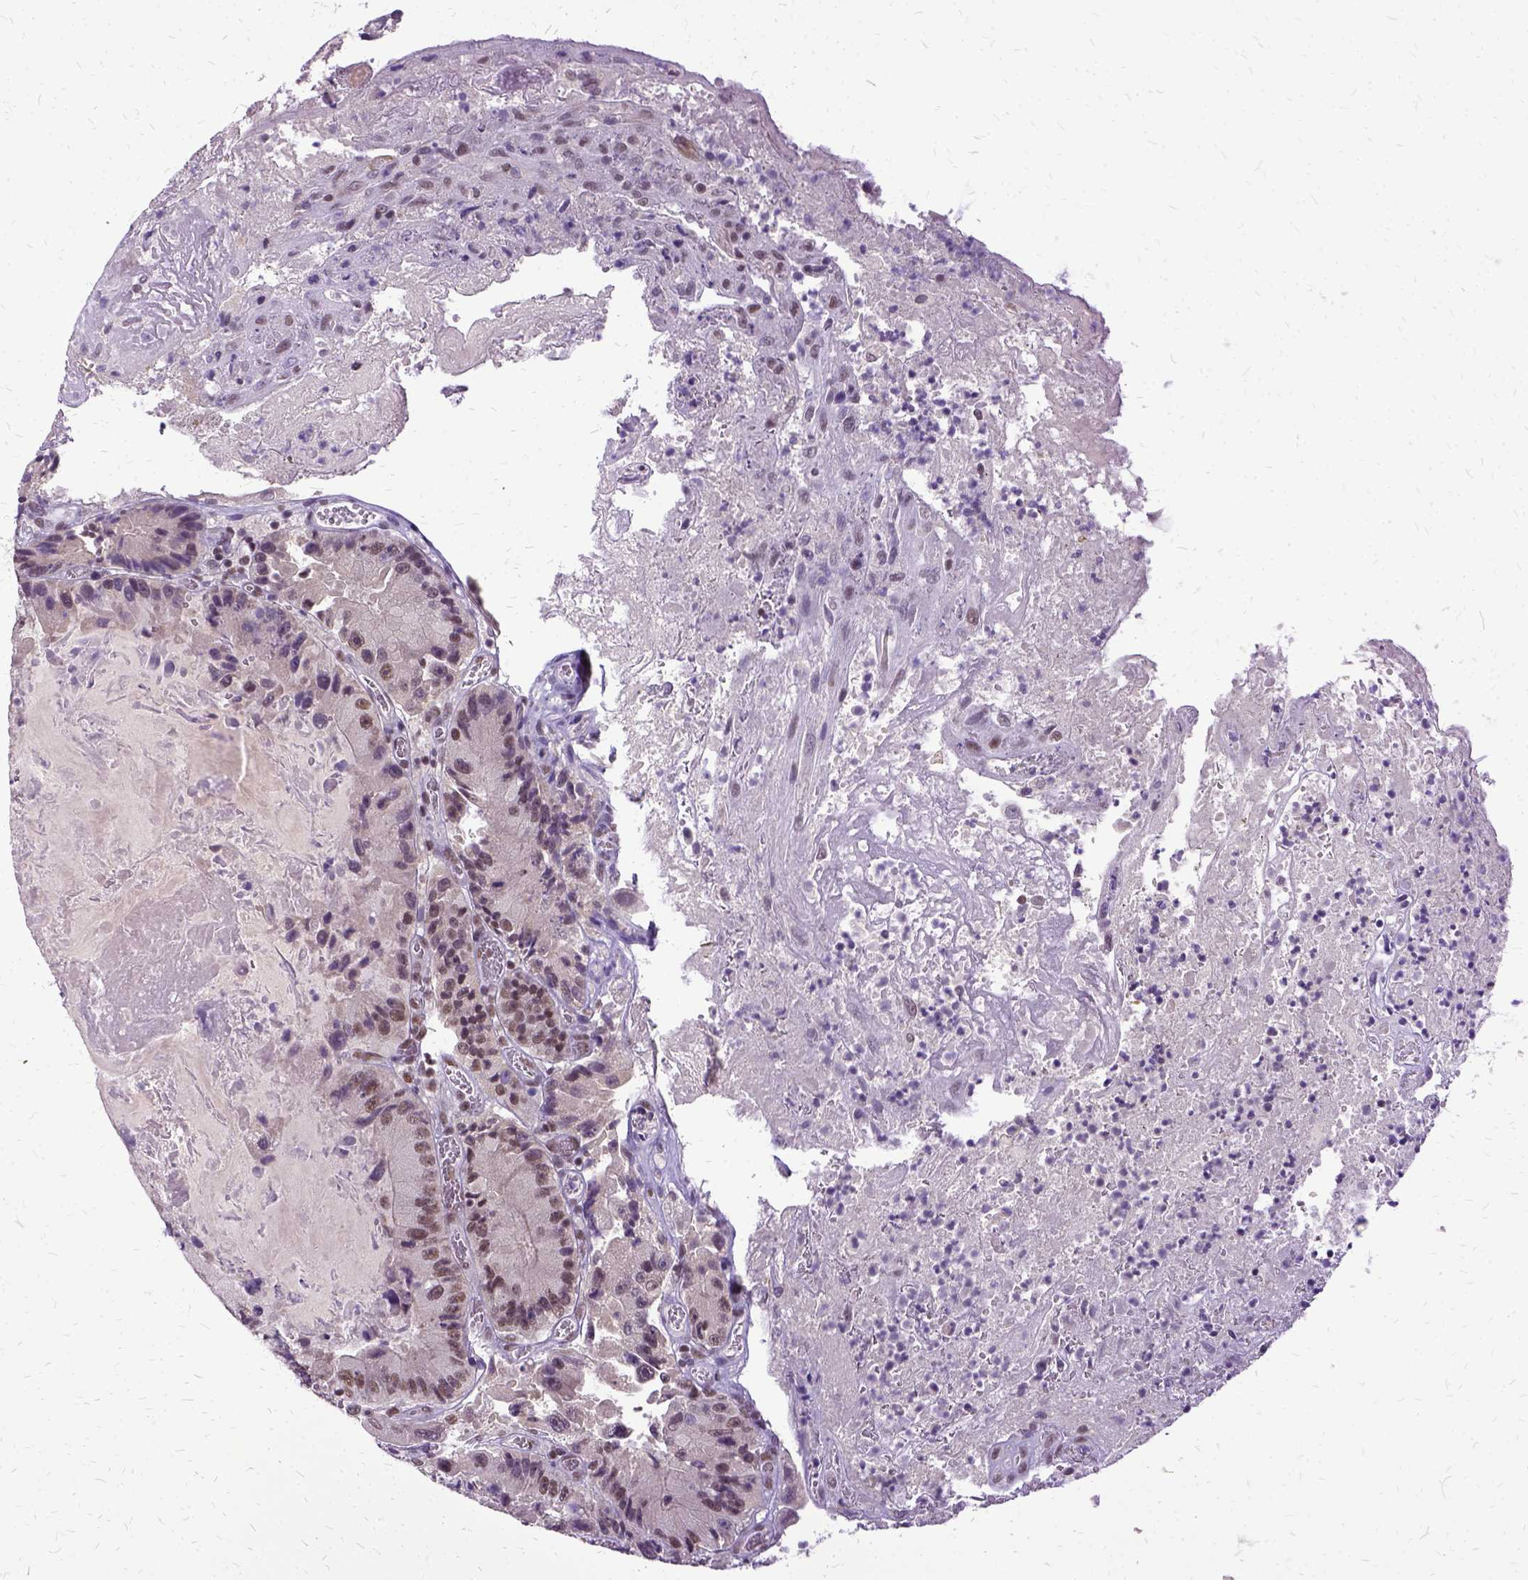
{"staining": {"intensity": "weak", "quantity": "25%-75%", "location": "nuclear"}, "tissue": "colorectal cancer", "cell_type": "Tumor cells", "image_type": "cancer", "snomed": [{"axis": "morphology", "description": "Adenocarcinoma, NOS"}, {"axis": "topography", "description": "Colon"}], "caption": "Human colorectal adenocarcinoma stained with a protein marker exhibits weak staining in tumor cells.", "gene": "SETD1A", "patient": {"sex": "female", "age": 86}}